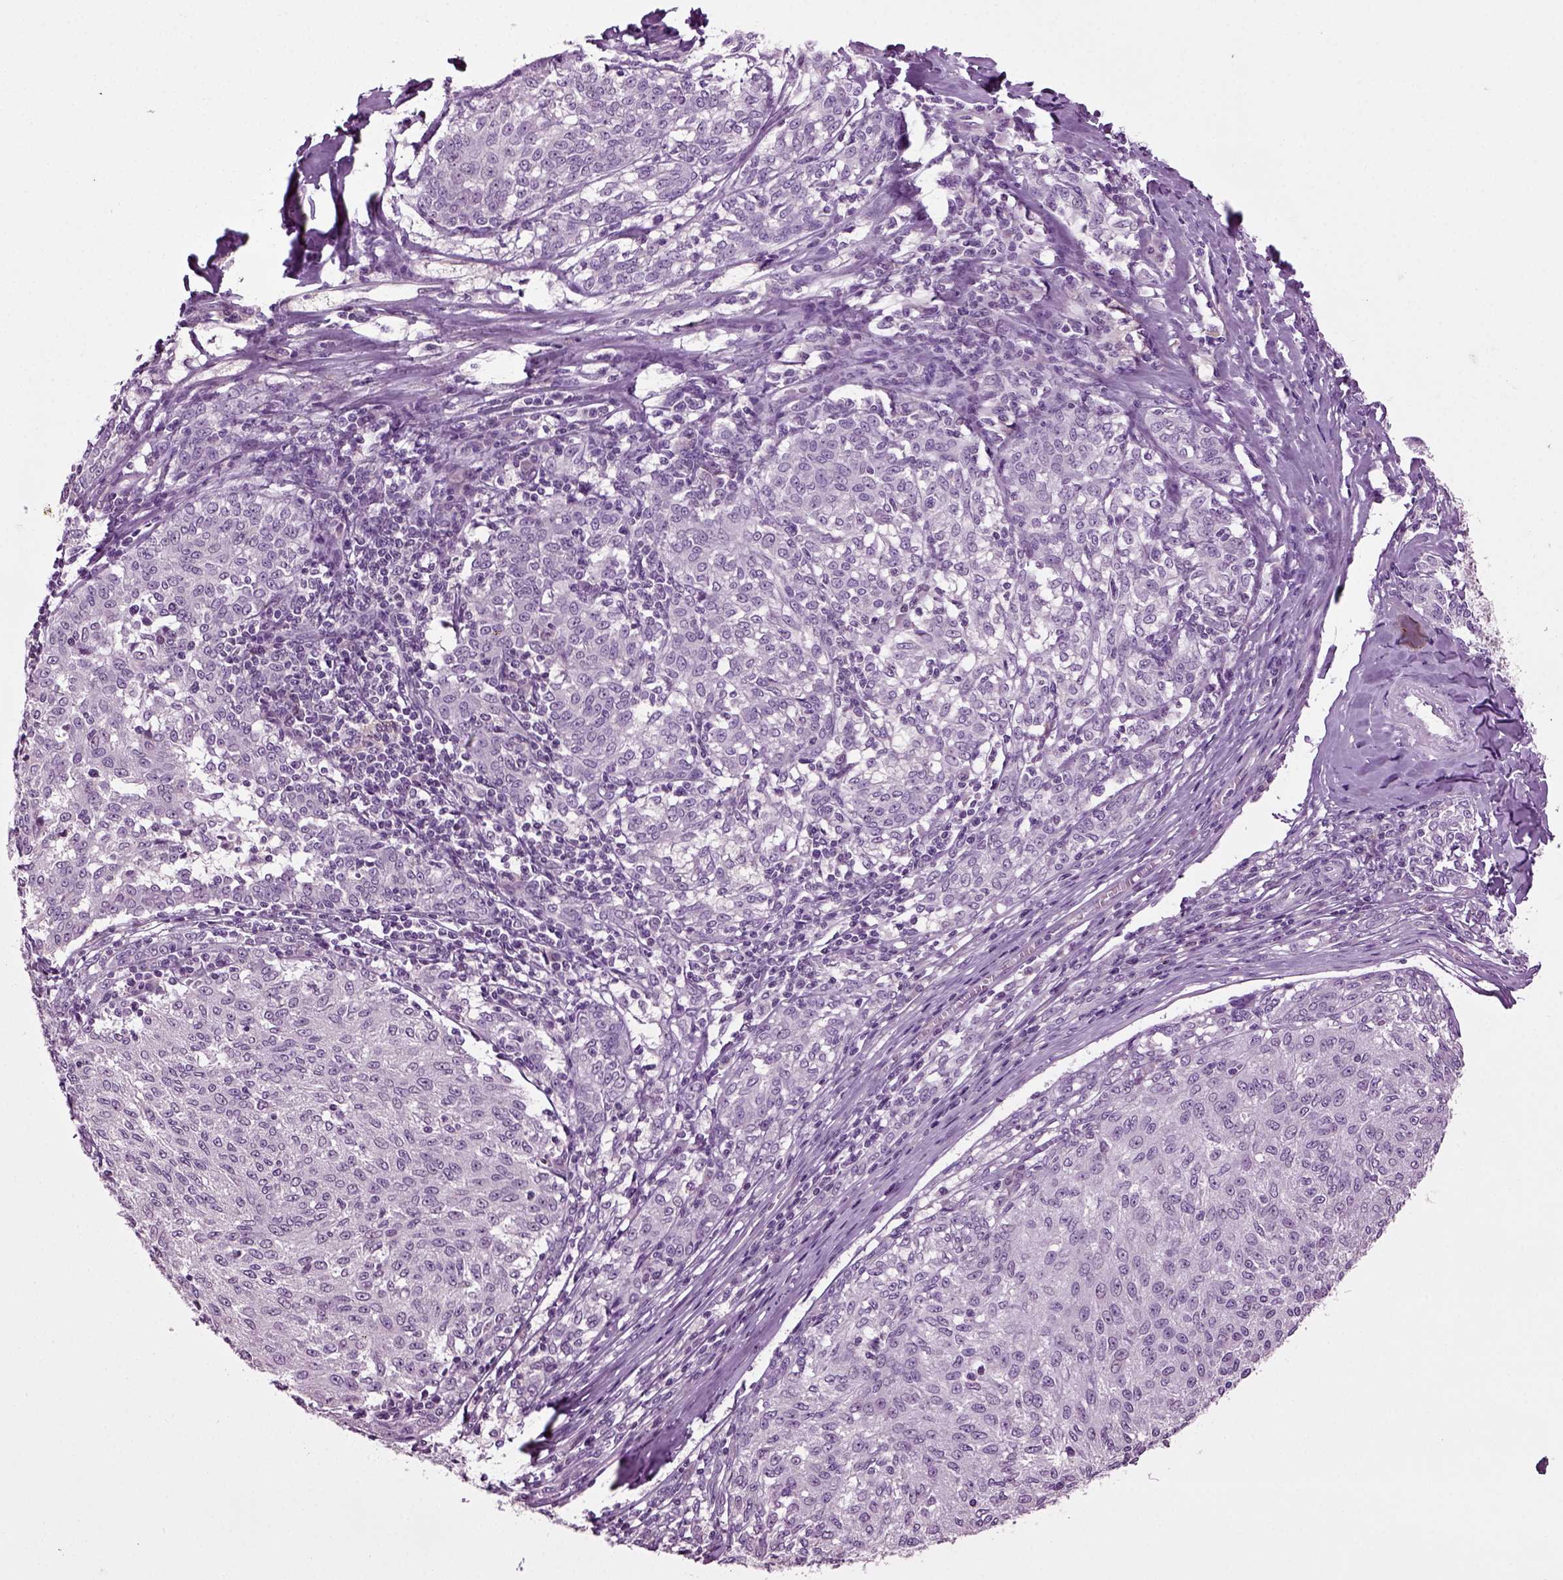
{"staining": {"intensity": "negative", "quantity": "none", "location": "none"}, "tissue": "melanoma", "cell_type": "Tumor cells", "image_type": "cancer", "snomed": [{"axis": "morphology", "description": "Malignant melanoma, NOS"}, {"axis": "topography", "description": "Skin"}], "caption": "This is an immunohistochemistry photomicrograph of malignant melanoma. There is no staining in tumor cells.", "gene": "PLCH2", "patient": {"sex": "female", "age": 72}}